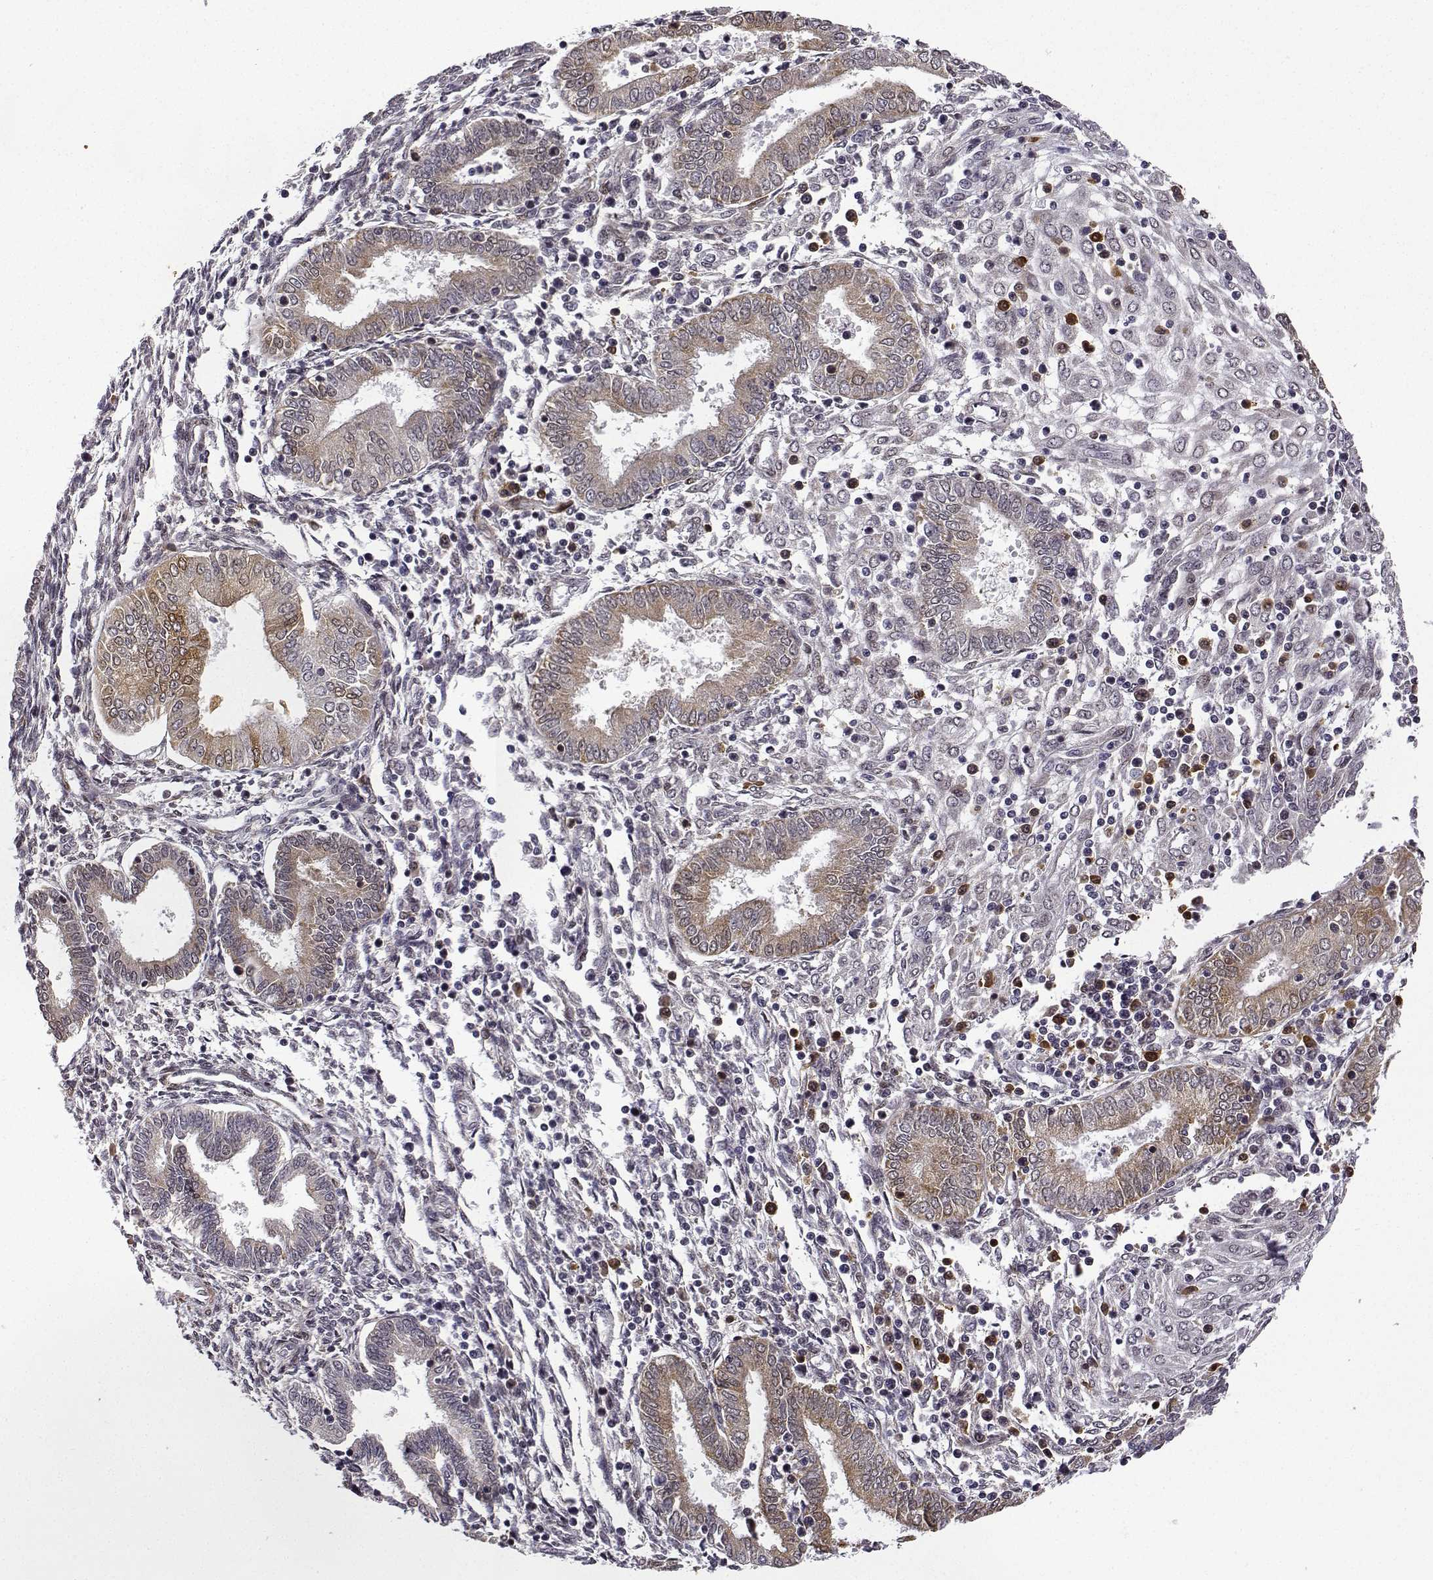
{"staining": {"intensity": "weak", "quantity": "25%-75%", "location": "cytoplasmic/membranous,nuclear"}, "tissue": "endometrium", "cell_type": "Cells in endometrial stroma", "image_type": "normal", "snomed": [{"axis": "morphology", "description": "Normal tissue, NOS"}, {"axis": "topography", "description": "Endometrium"}], "caption": "A histopathology image of human endometrium stained for a protein shows weak cytoplasmic/membranous,nuclear brown staining in cells in endometrial stroma.", "gene": "PHGDH", "patient": {"sex": "female", "age": 42}}